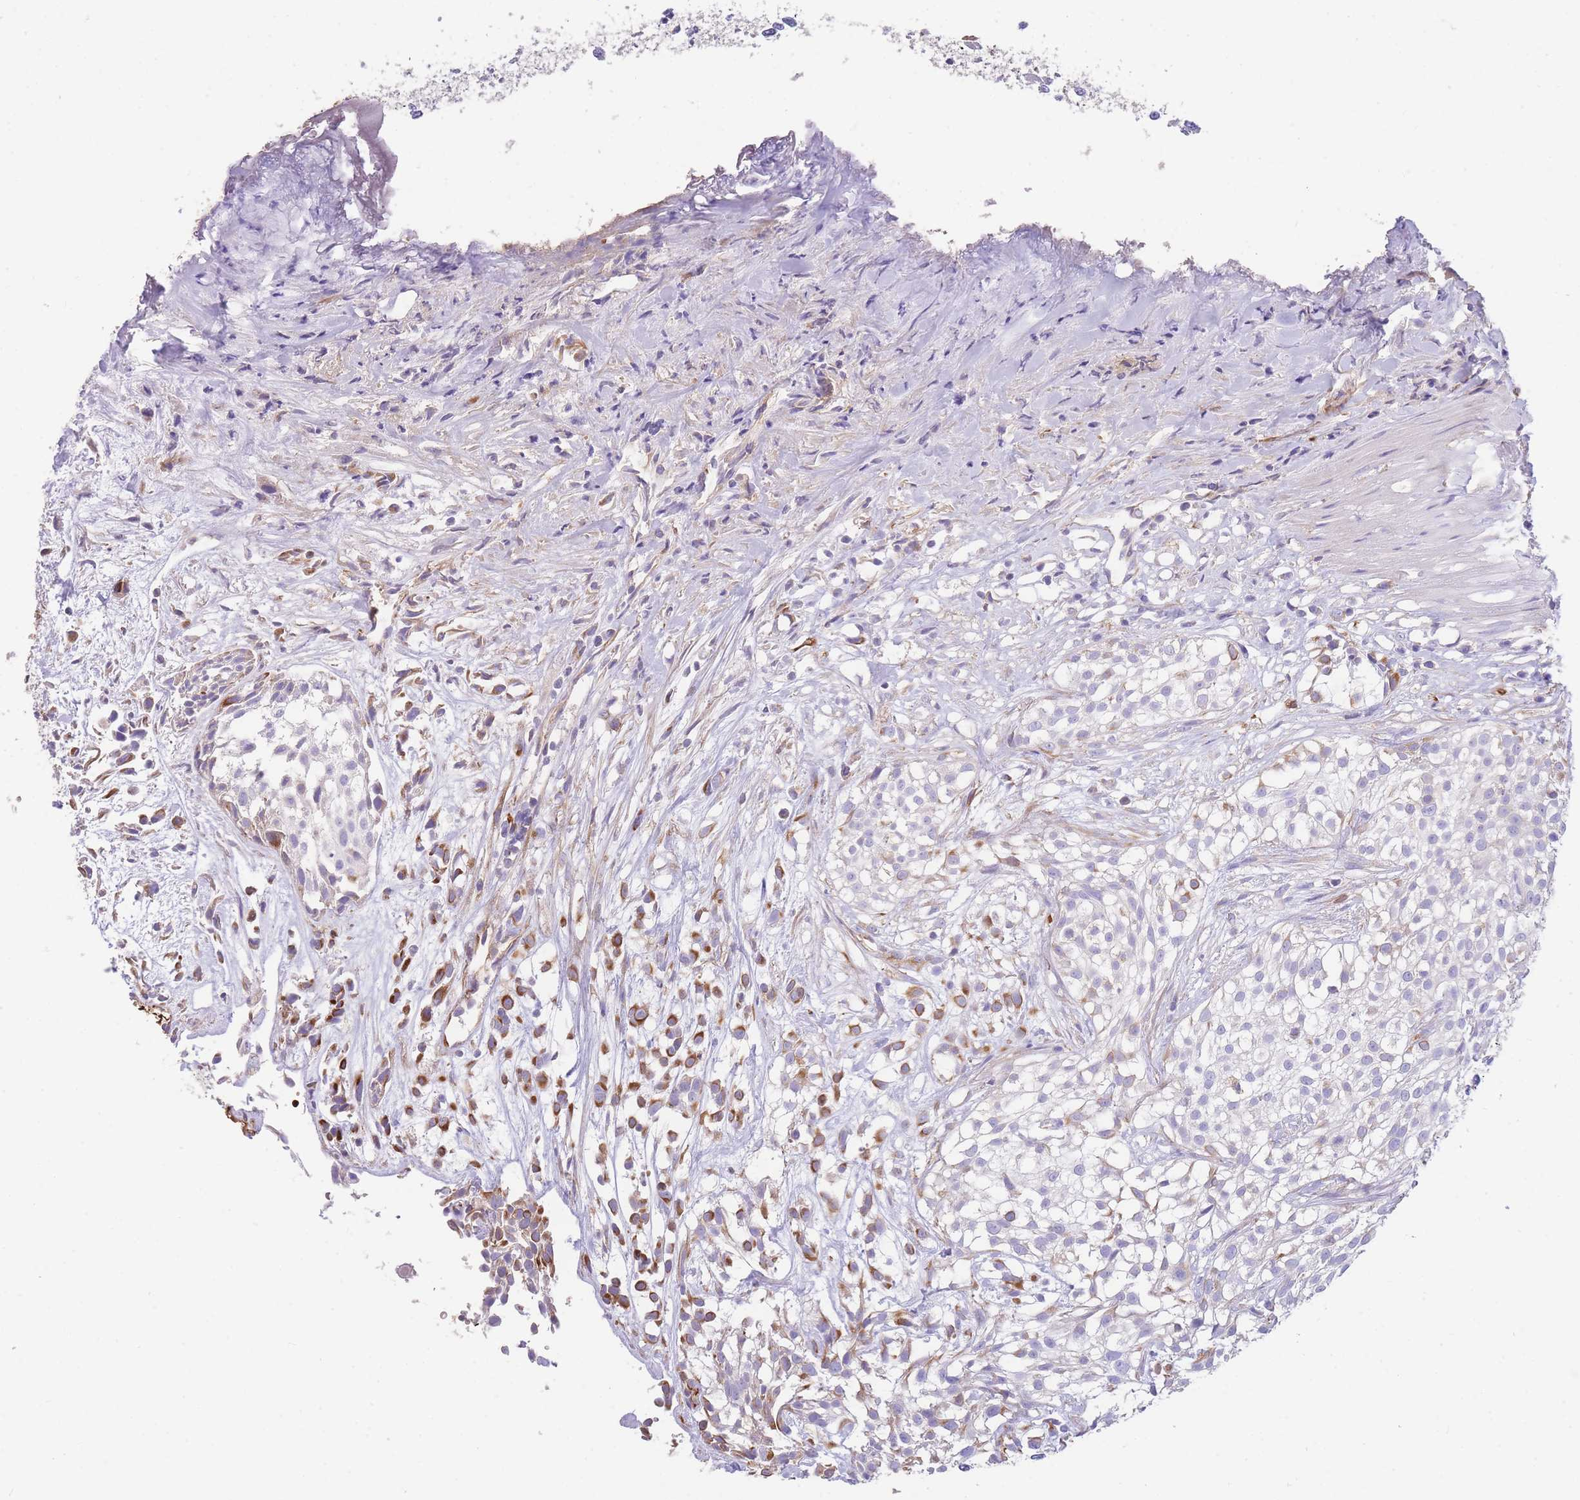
{"staining": {"intensity": "moderate", "quantity": "<25%", "location": "cytoplasmic/membranous"}, "tissue": "urothelial cancer", "cell_type": "Tumor cells", "image_type": "cancer", "snomed": [{"axis": "morphology", "description": "Urothelial carcinoma, High grade"}, {"axis": "topography", "description": "Urinary bladder"}], "caption": "Immunohistochemical staining of urothelial cancer exhibits low levels of moderate cytoplasmic/membranous protein staining in about <25% of tumor cells.", "gene": "ANKRD53", "patient": {"sex": "male", "age": 56}}